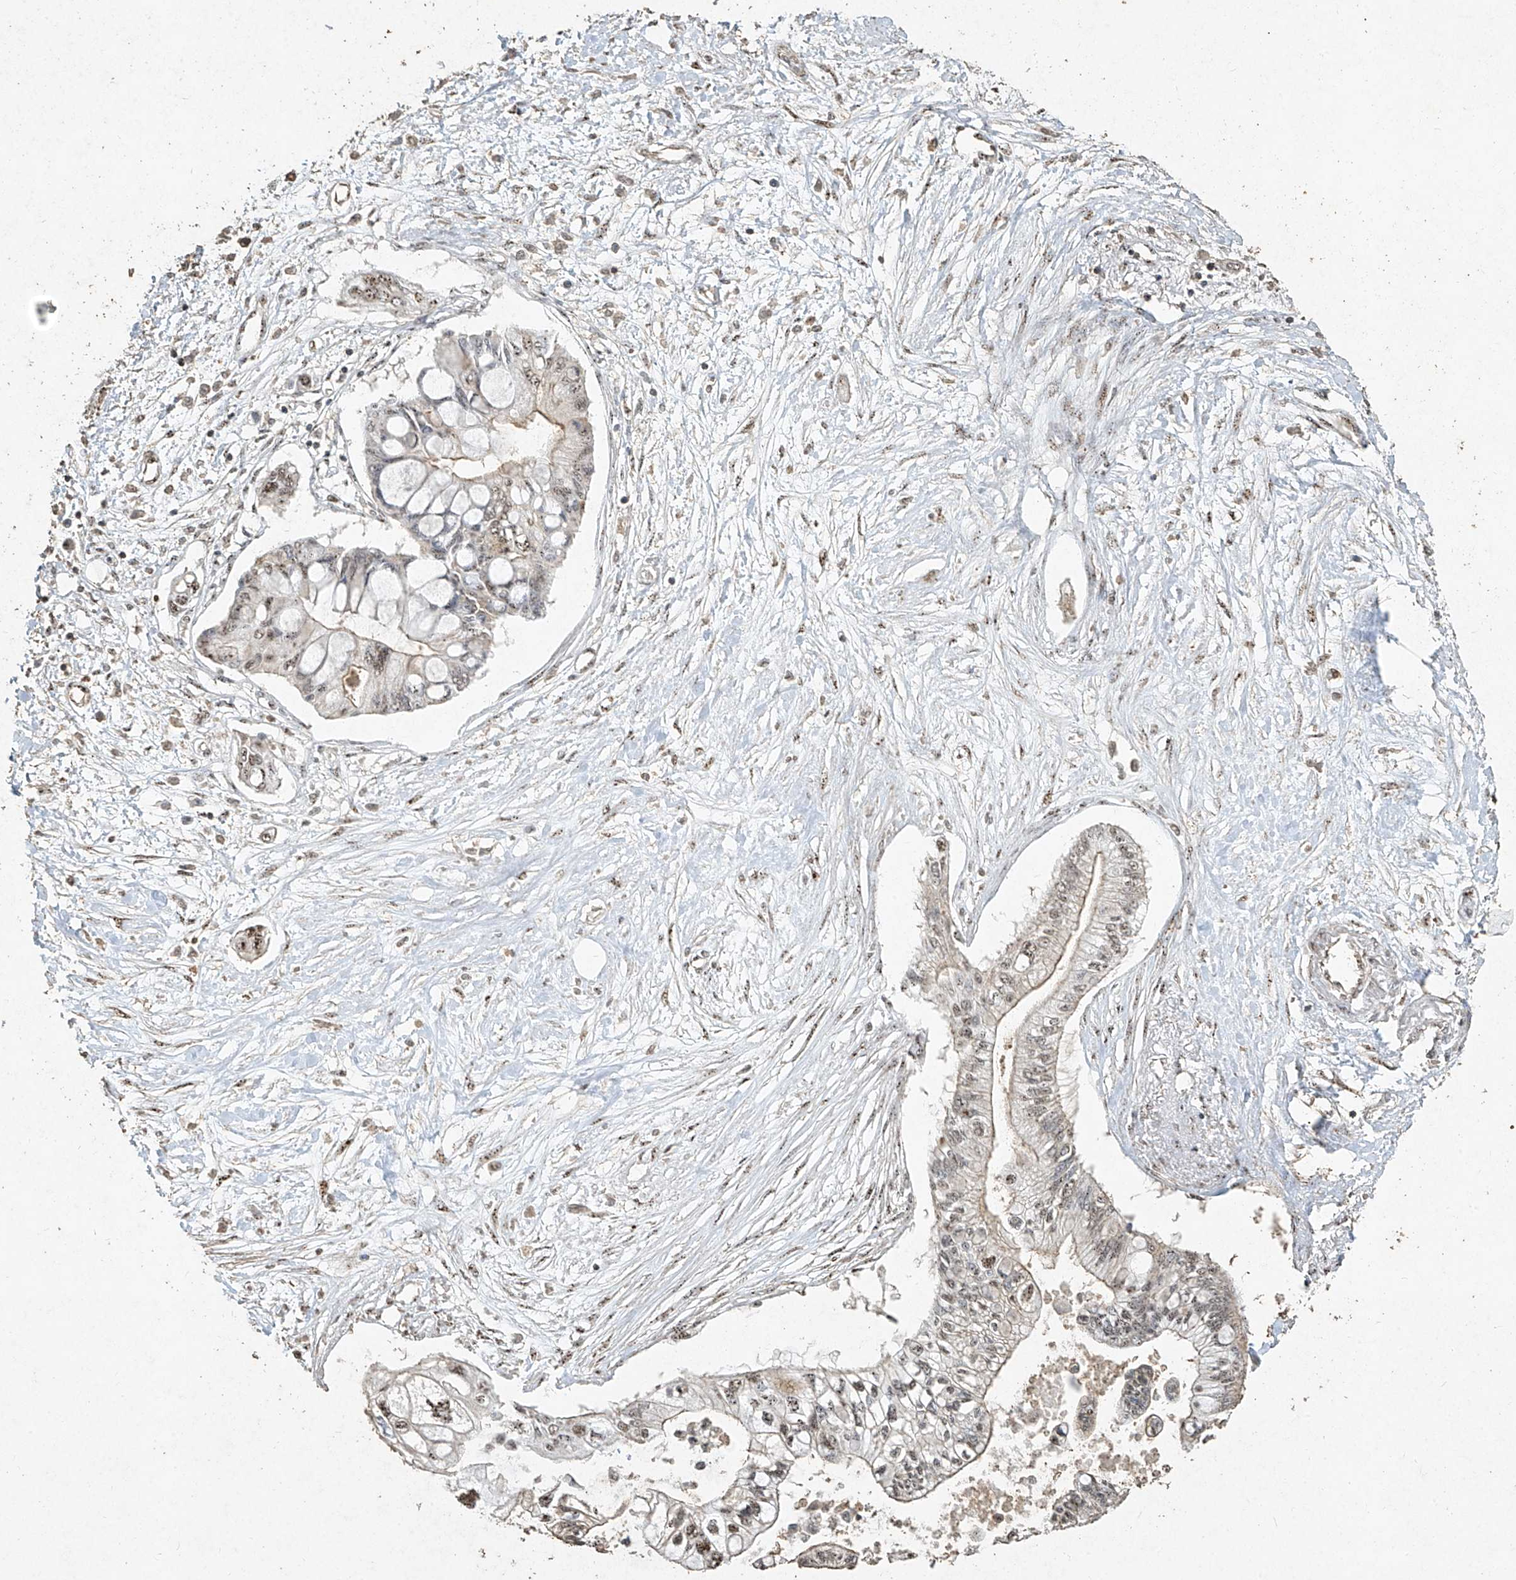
{"staining": {"intensity": "weak", "quantity": "25%-75%", "location": "nuclear"}, "tissue": "pancreatic cancer", "cell_type": "Tumor cells", "image_type": "cancer", "snomed": [{"axis": "morphology", "description": "Adenocarcinoma, NOS"}, {"axis": "topography", "description": "Pancreas"}], "caption": "Pancreatic adenocarcinoma stained with a protein marker demonstrates weak staining in tumor cells.", "gene": "ERBB3", "patient": {"sex": "female", "age": 77}}